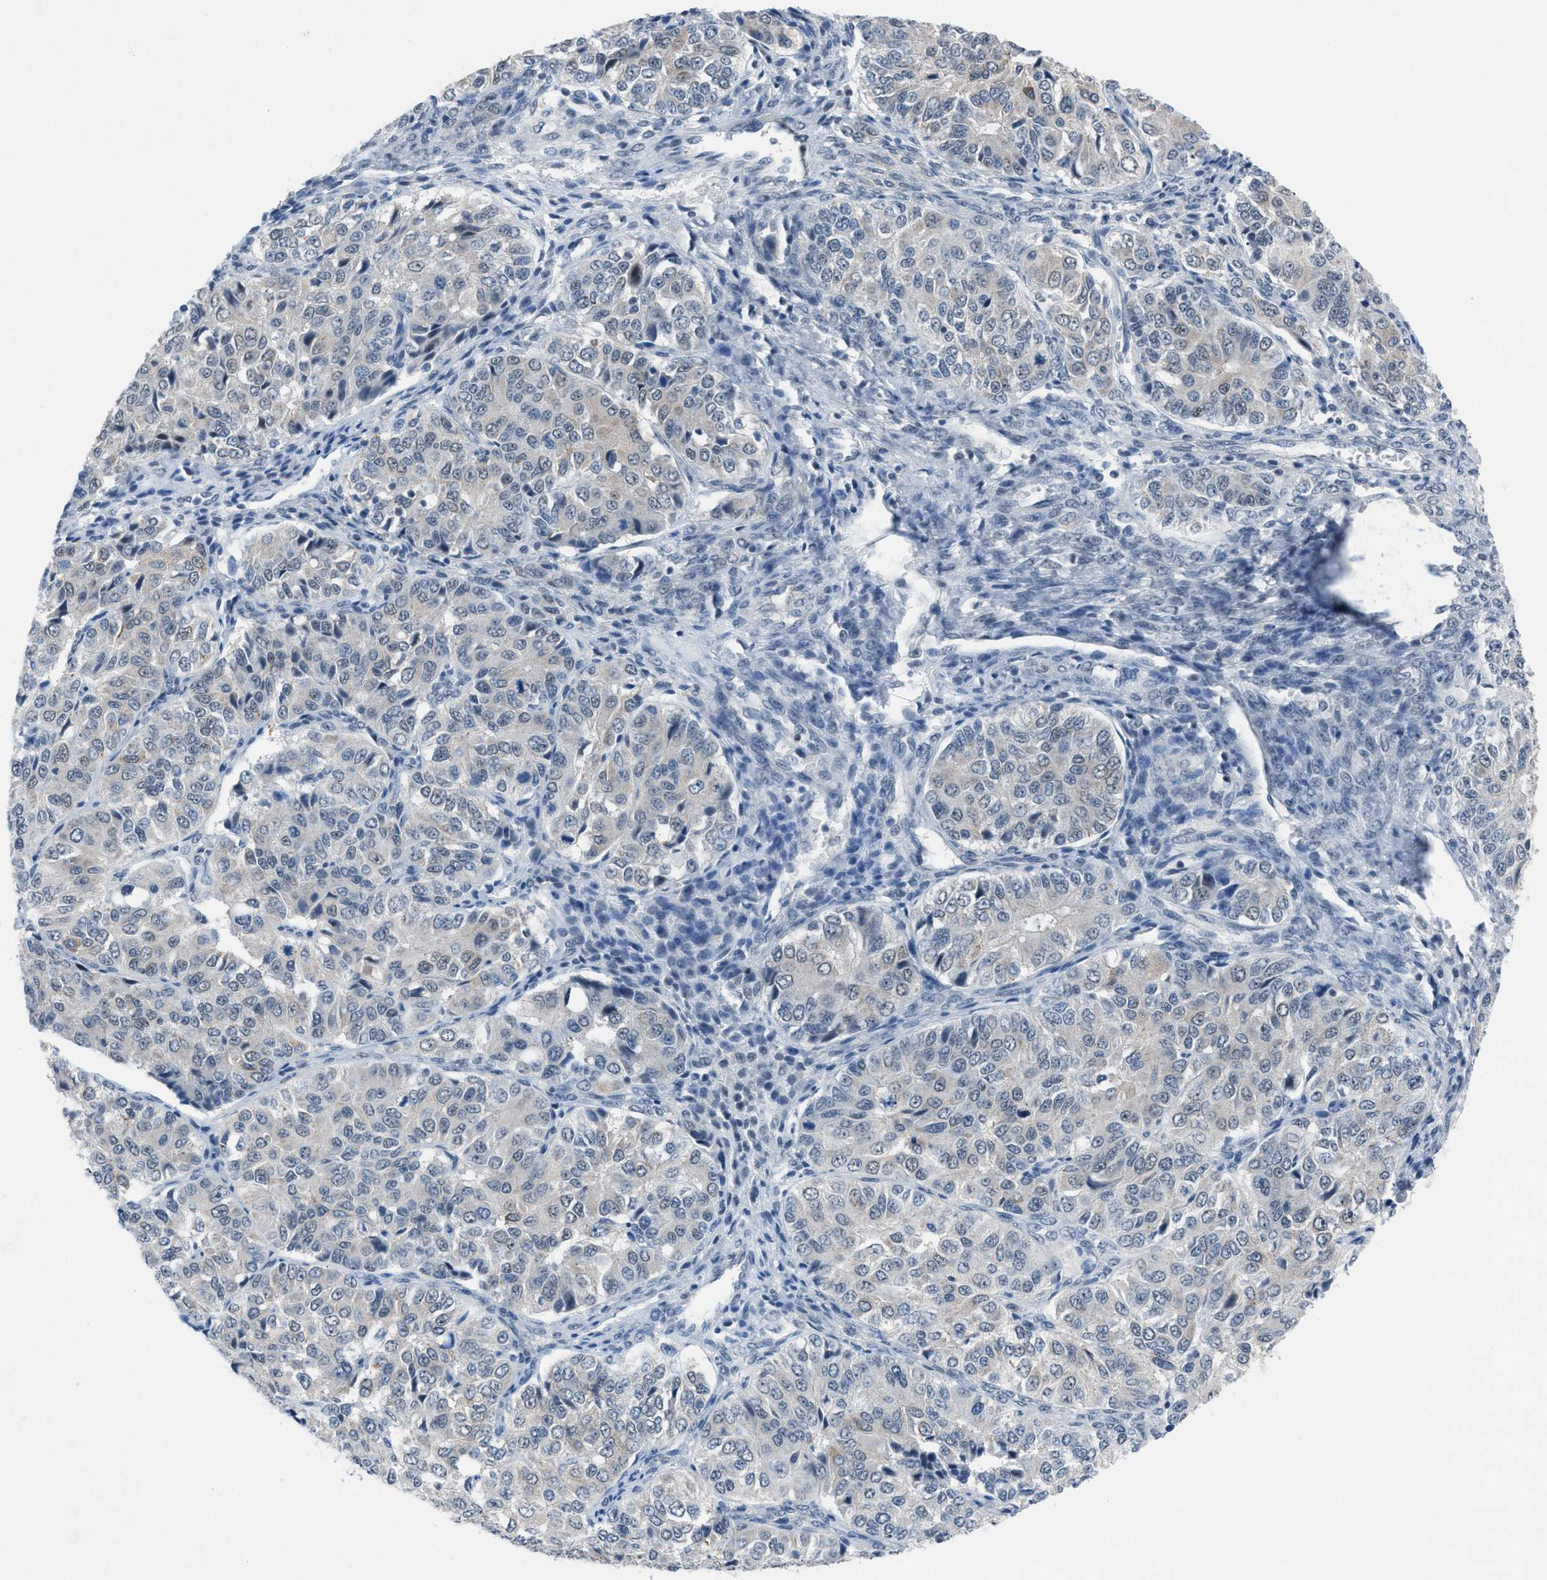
{"staining": {"intensity": "negative", "quantity": "none", "location": "none"}, "tissue": "ovarian cancer", "cell_type": "Tumor cells", "image_type": "cancer", "snomed": [{"axis": "morphology", "description": "Carcinoma, endometroid"}, {"axis": "topography", "description": "Ovary"}], "caption": "Protein analysis of ovarian cancer exhibits no significant expression in tumor cells.", "gene": "ANAPC11", "patient": {"sex": "female", "age": 51}}